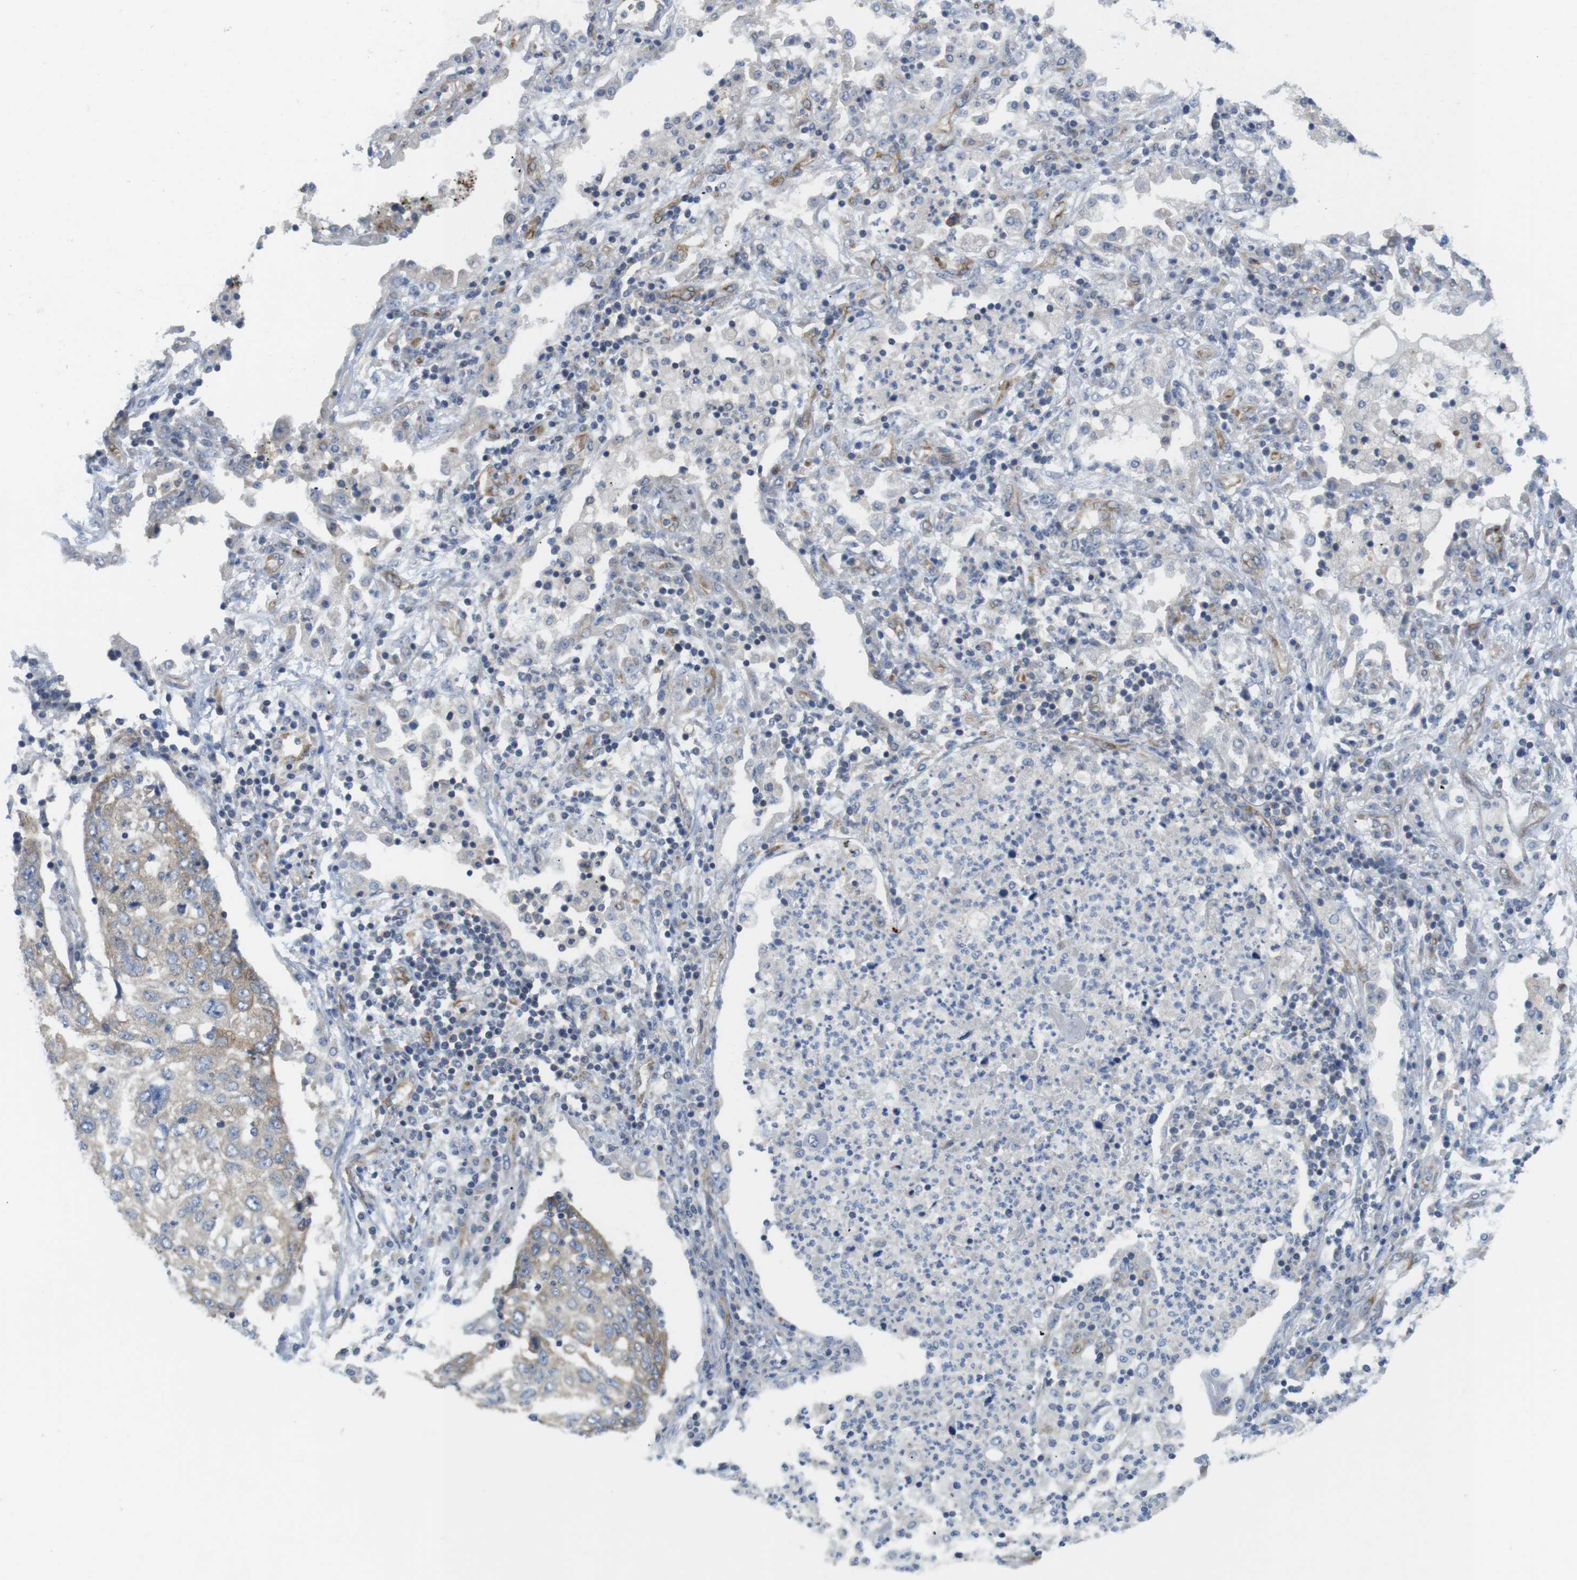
{"staining": {"intensity": "moderate", "quantity": "25%-75%", "location": "cytoplasmic/membranous"}, "tissue": "lung cancer", "cell_type": "Tumor cells", "image_type": "cancer", "snomed": [{"axis": "morphology", "description": "Squamous cell carcinoma, NOS"}, {"axis": "topography", "description": "Lung"}], "caption": "A medium amount of moderate cytoplasmic/membranous positivity is present in about 25%-75% of tumor cells in lung cancer (squamous cell carcinoma) tissue.", "gene": "PCNX2", "patient": {"sex": "female", "age": 63}}